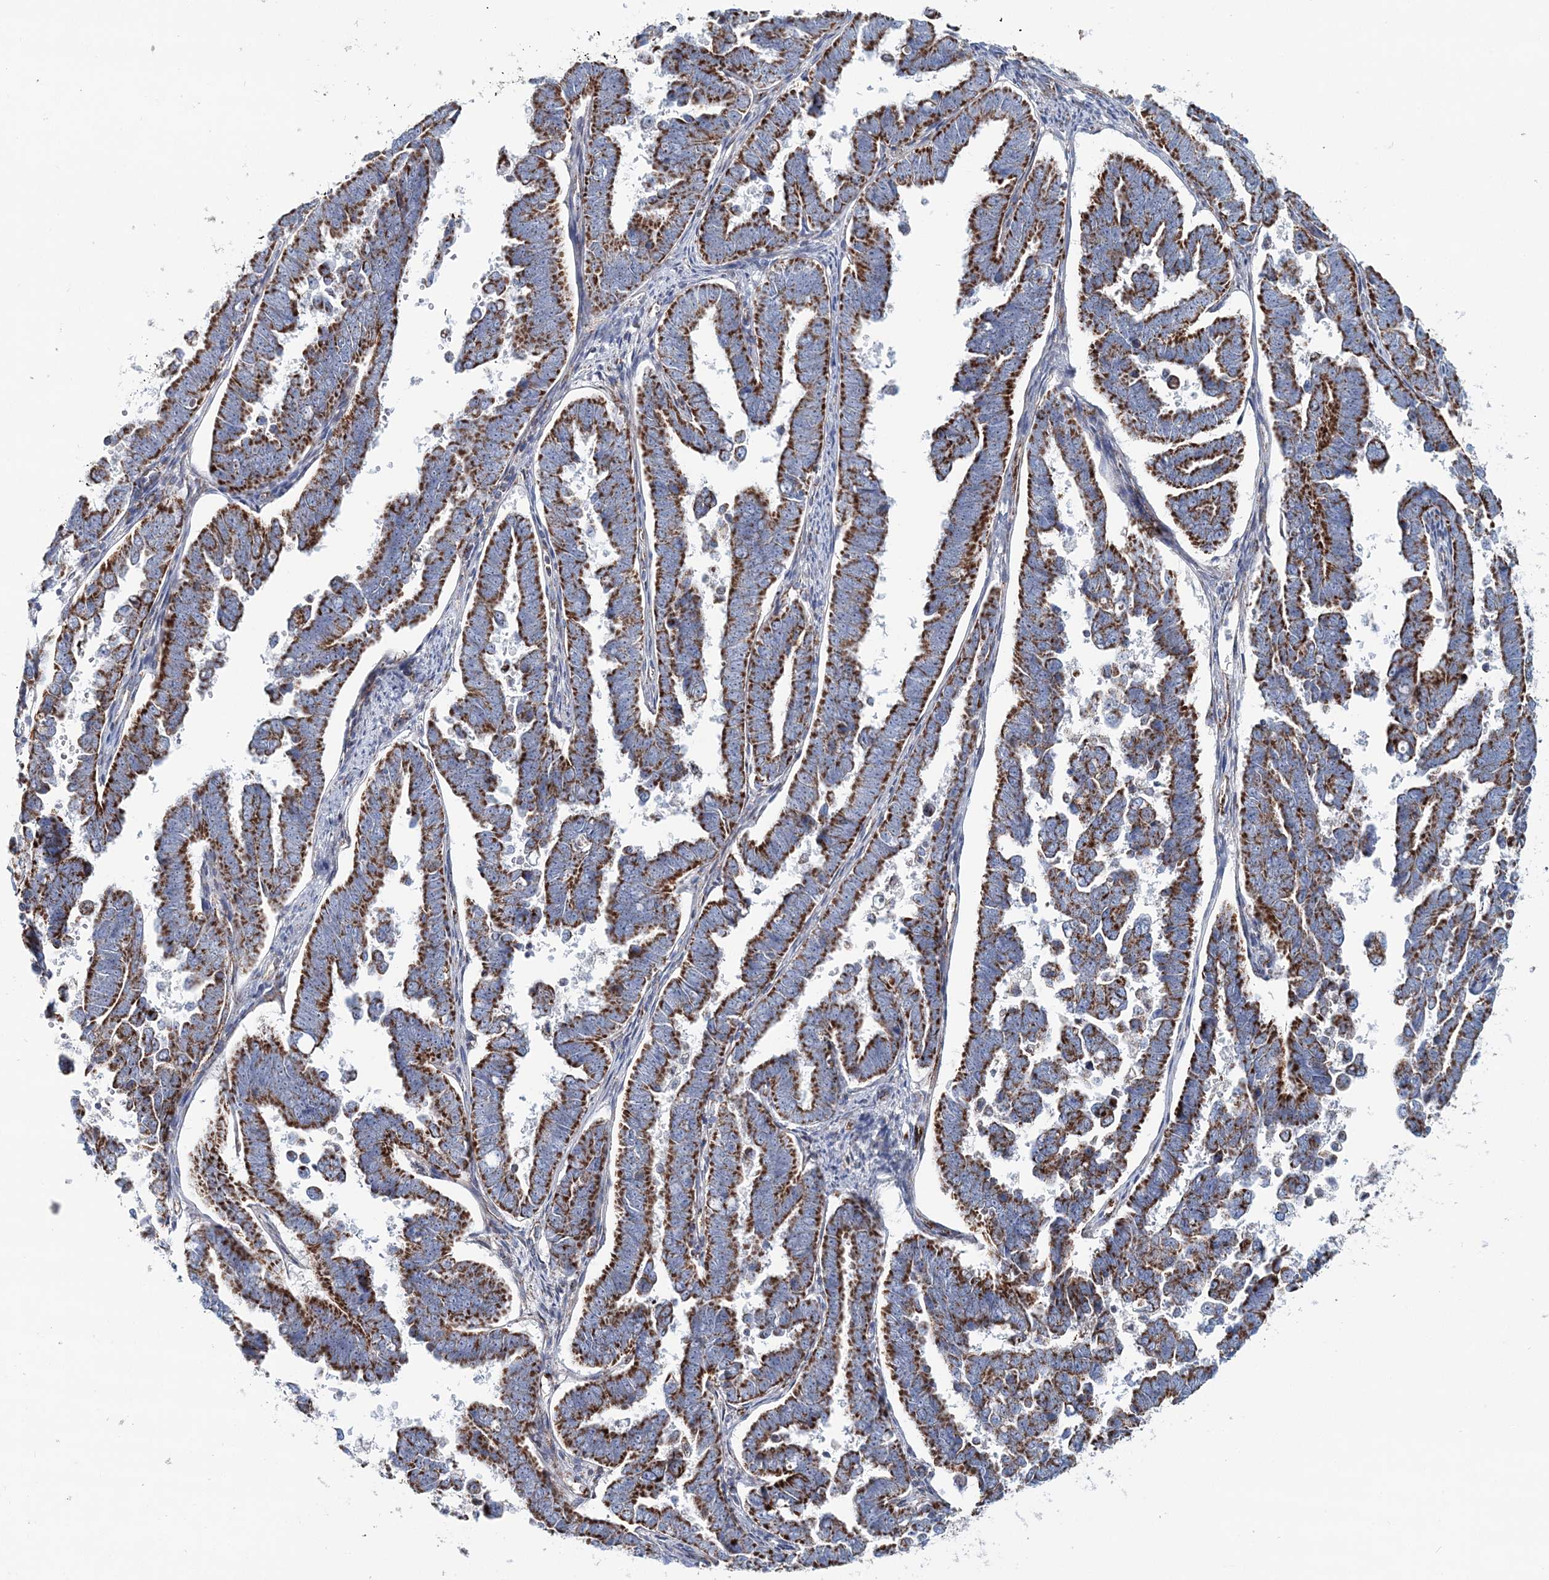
{"staining": {"intensity": "strong", "quantity": ">75%", "location": "cytoplasmic/membranous"}, "tissue": "endometrial cancer", "cell_type": "Tumor cells", "image_type": "cancer", "snomed": [{"axis": "morphology", "description": "Adenocarcinoma, NOS"}, {"axis": "topography", "description": "Endometrium"}], "caption": "Endometrial cancer stained with a protein marker shows strong staining in tumor cells.", "gene": "ARHGAP6", "patient": {"sex": "female", "age": 75}}